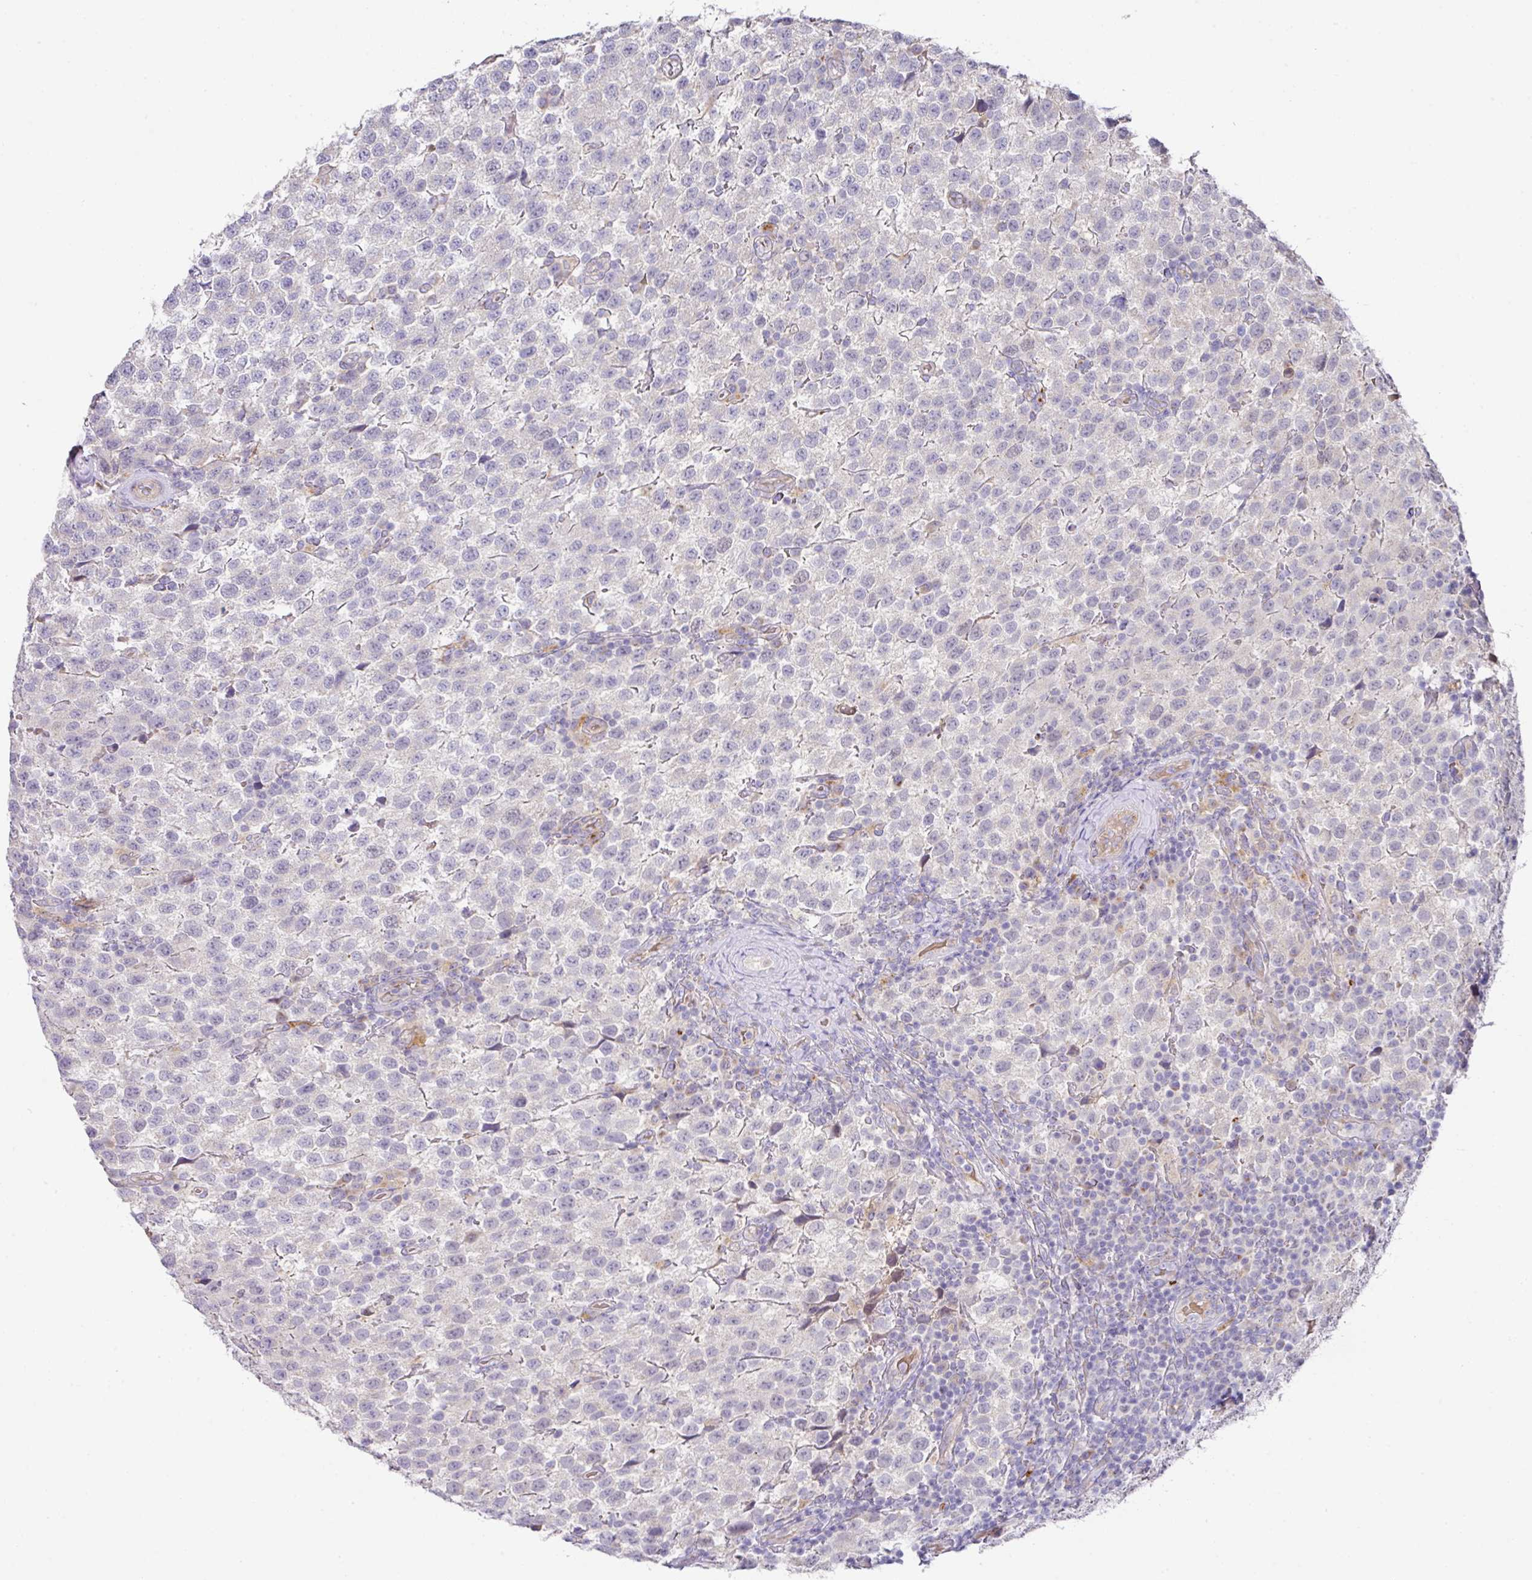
{"staining": {"intensity": "negative", "quantity": "none", "location": "none"}, "tissue": "testis cancer", "cell_type": "Tumor cells", "image_type": "cancer", "snomed": [{"axis": "morphology", "description": "Seminoma, NOS"}, {"axis": "topography", "description": "Testis"}], "caption": "The histopathology image demonstrates no staining of tumor cells in seminoma (testis).", "gene": "TARM1", "patient": {"sex": "male", "age": 34}}